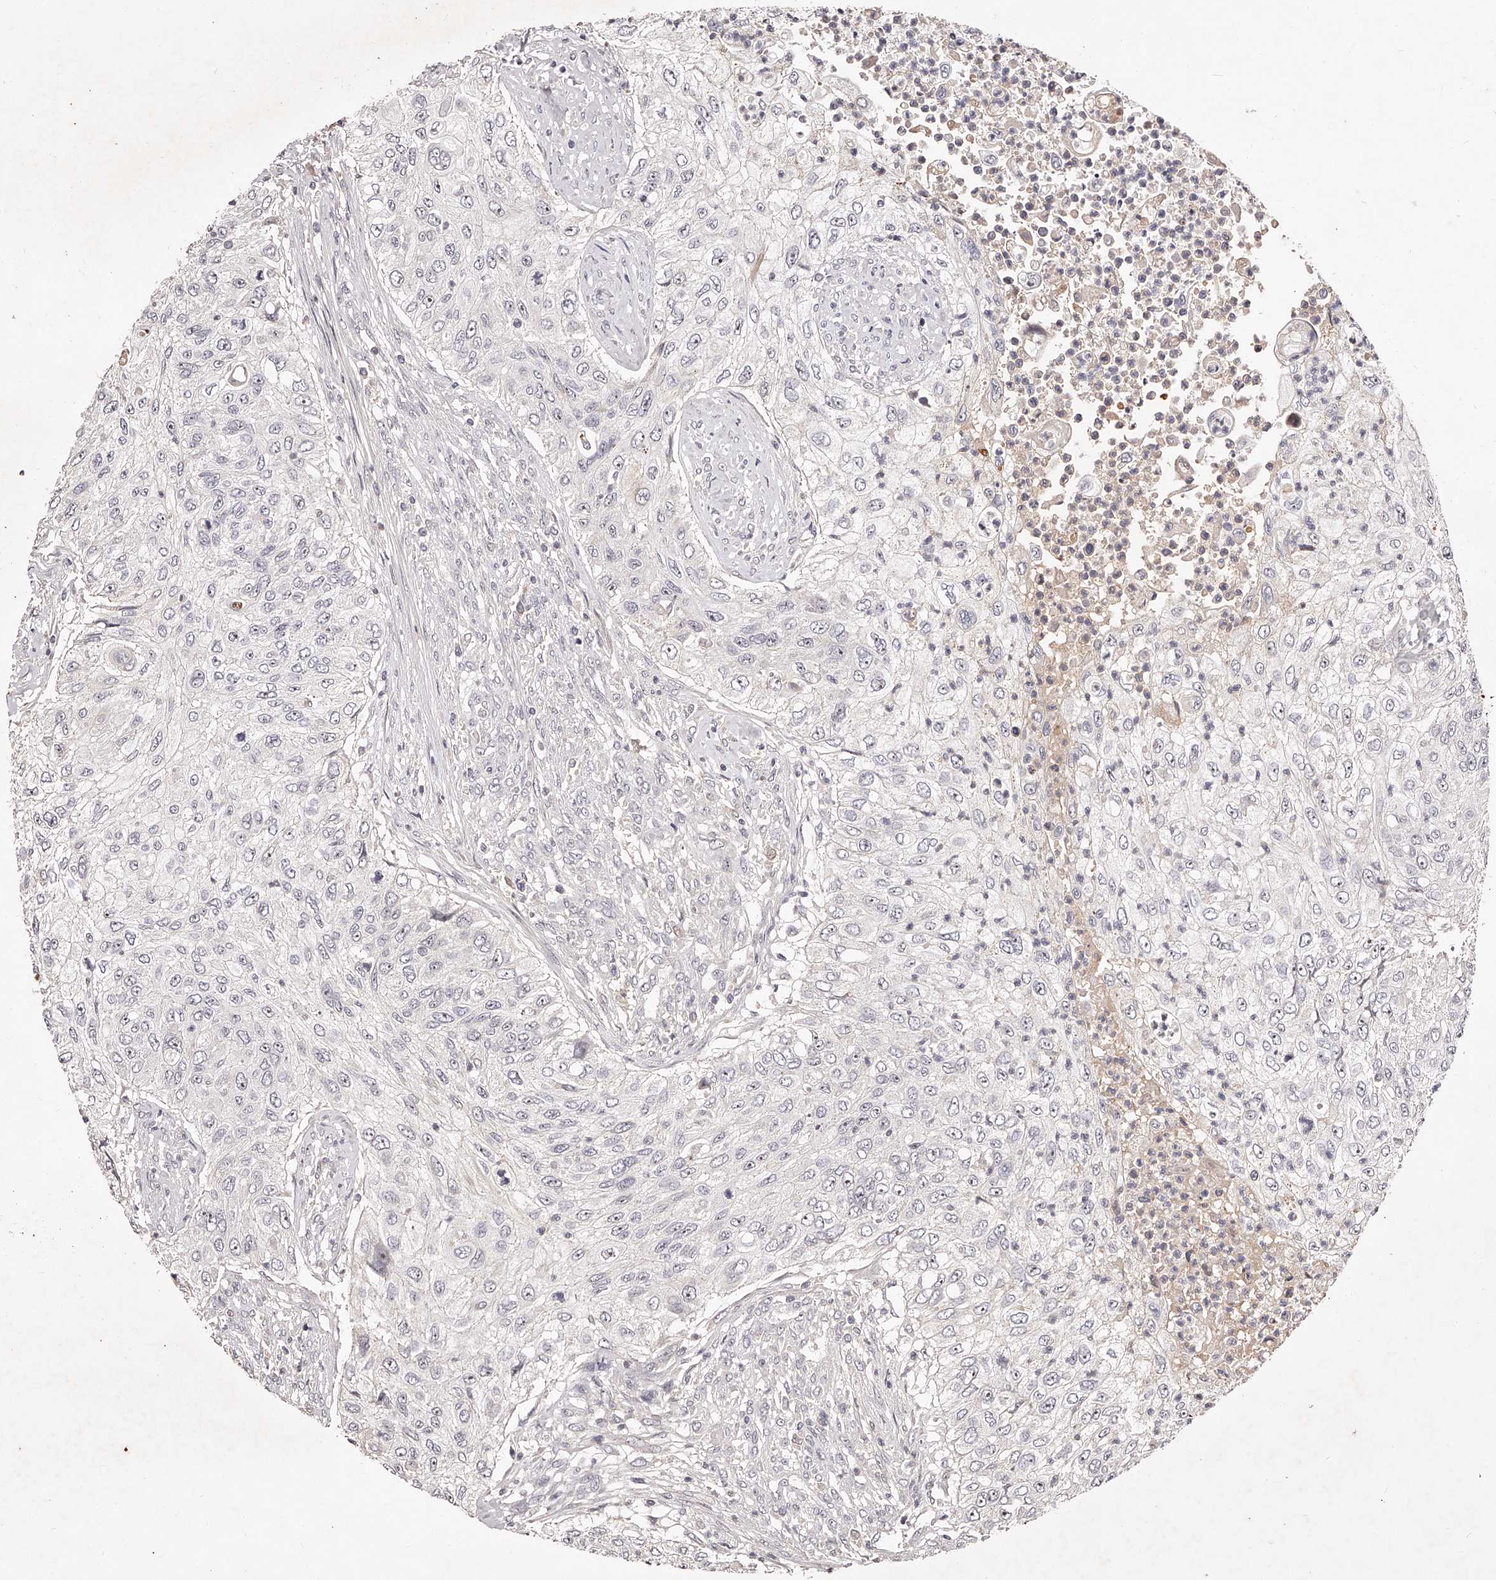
{"staining": {"intensity": "negative", "quantity": "none", "location": "none"}, "tissue": "urothelial cancer", "cell_type": "Tumor cells", "image_type": "cancer", "snomed": [{"axis": "morphology", "description": "Urothelial carcinoma, High grade"}, {"axis": "topography", "description": "Urinary bladder"}], "caption": "Tumor cells are negative for protein expression in human urothelial cancer.", "gene": "PHACTR1", "patient": {"sex": "female", "age": 60}}